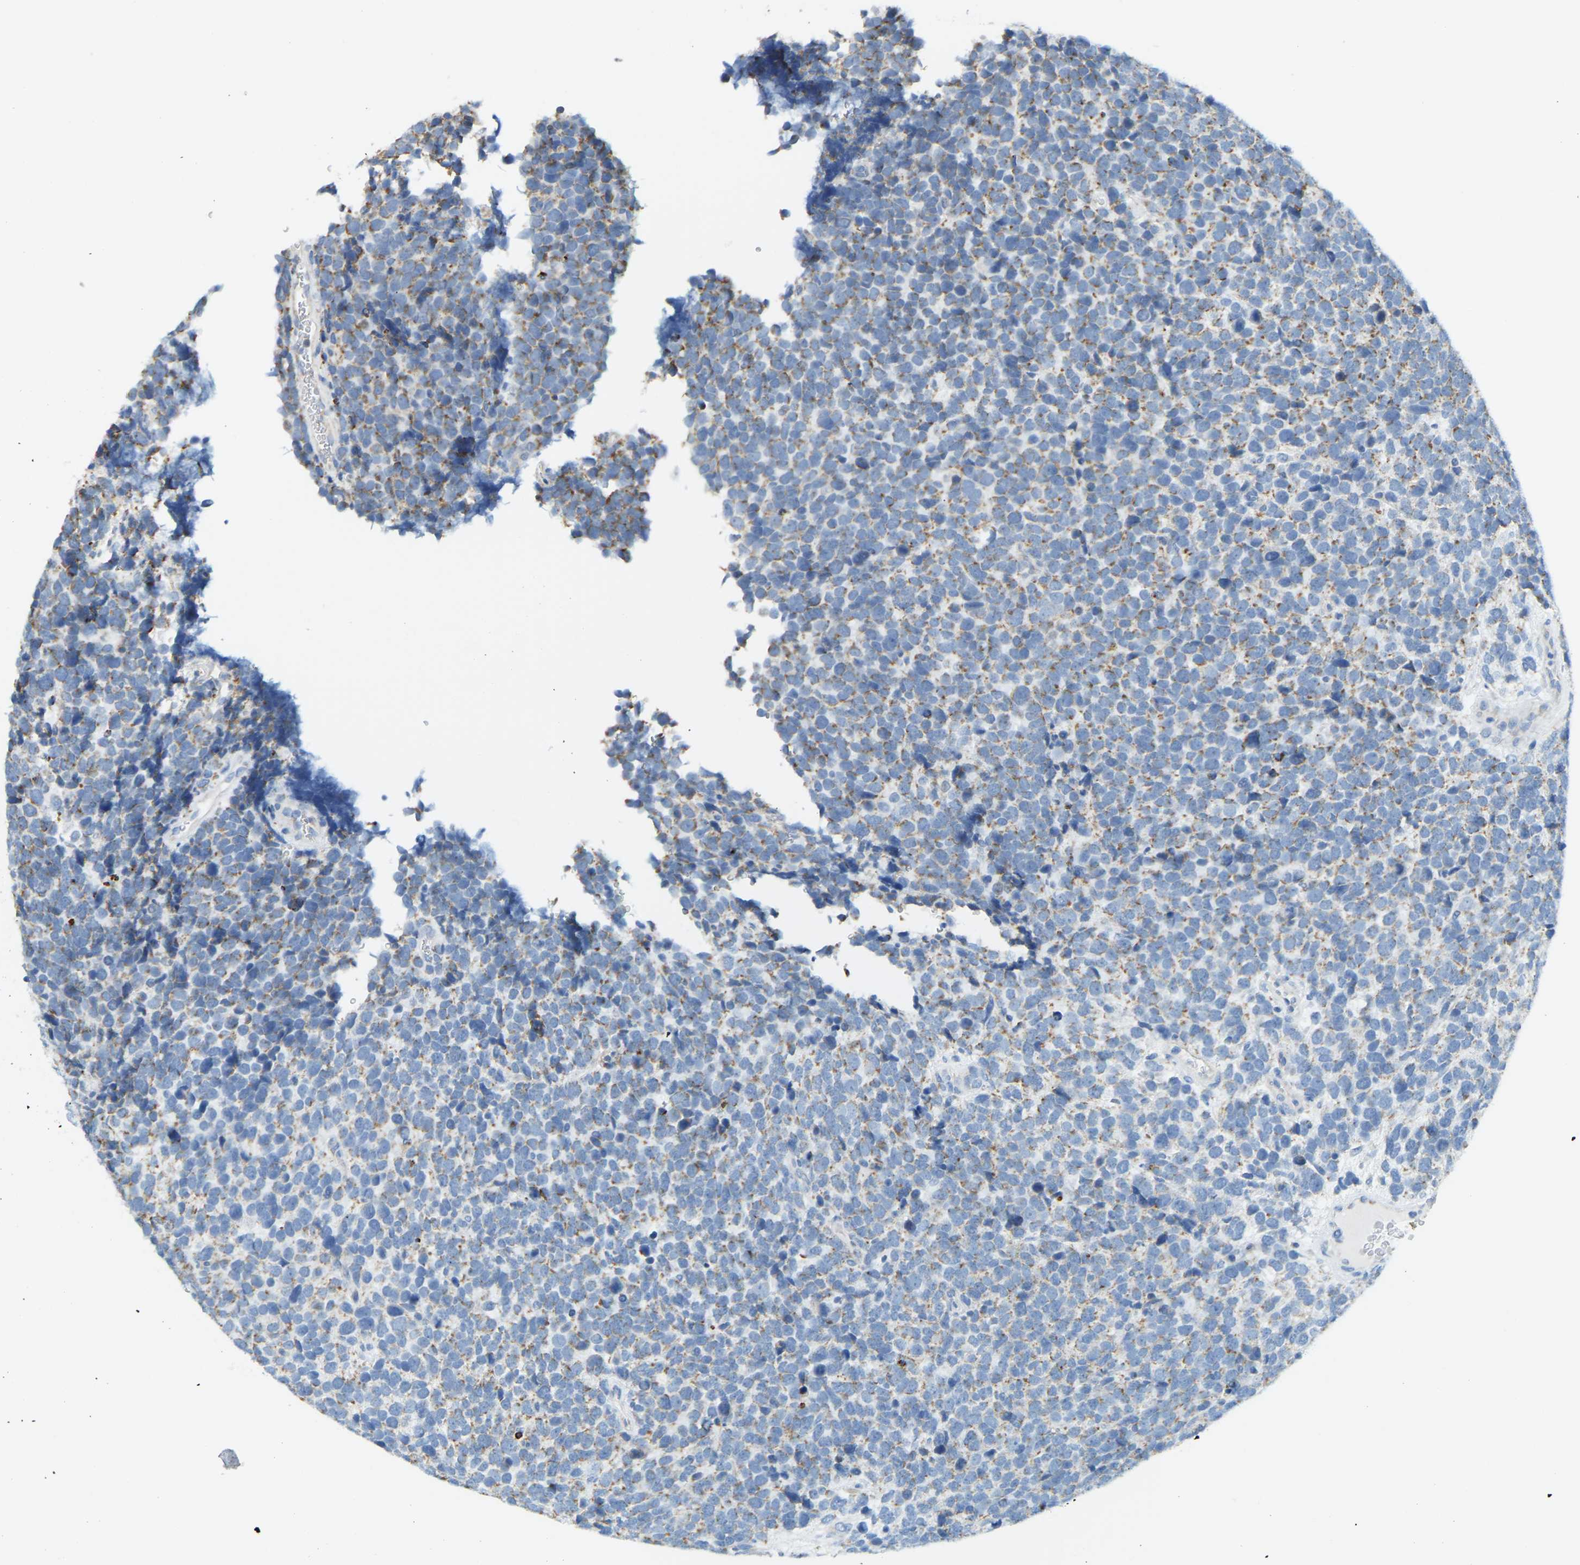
{"staining": {"intensity": "moderate", "quantity": "25%-75%", "location": "cytoplasmic/membranous"}, "tissue": "urothelial cancer", "cell_type": "Tumor cells", "image_type": "cancer", "snomed": [{"axis": "morphology", "description": "Urothelial carcinoma, High grade"}, {"axis": "topography", "description": "Urinary bladder"}], "caption": "IHC image of neoplastic tissue: urothelial cancer stained using IHC exhibits medium levels of moderate protein expression localized specifically in the cytoplasmic/membranous of tumor cells, appearing as a cytoplasmic/membranous brown color.", "gene": "GDA", "patient": {"sex": "female", "age": 82}}